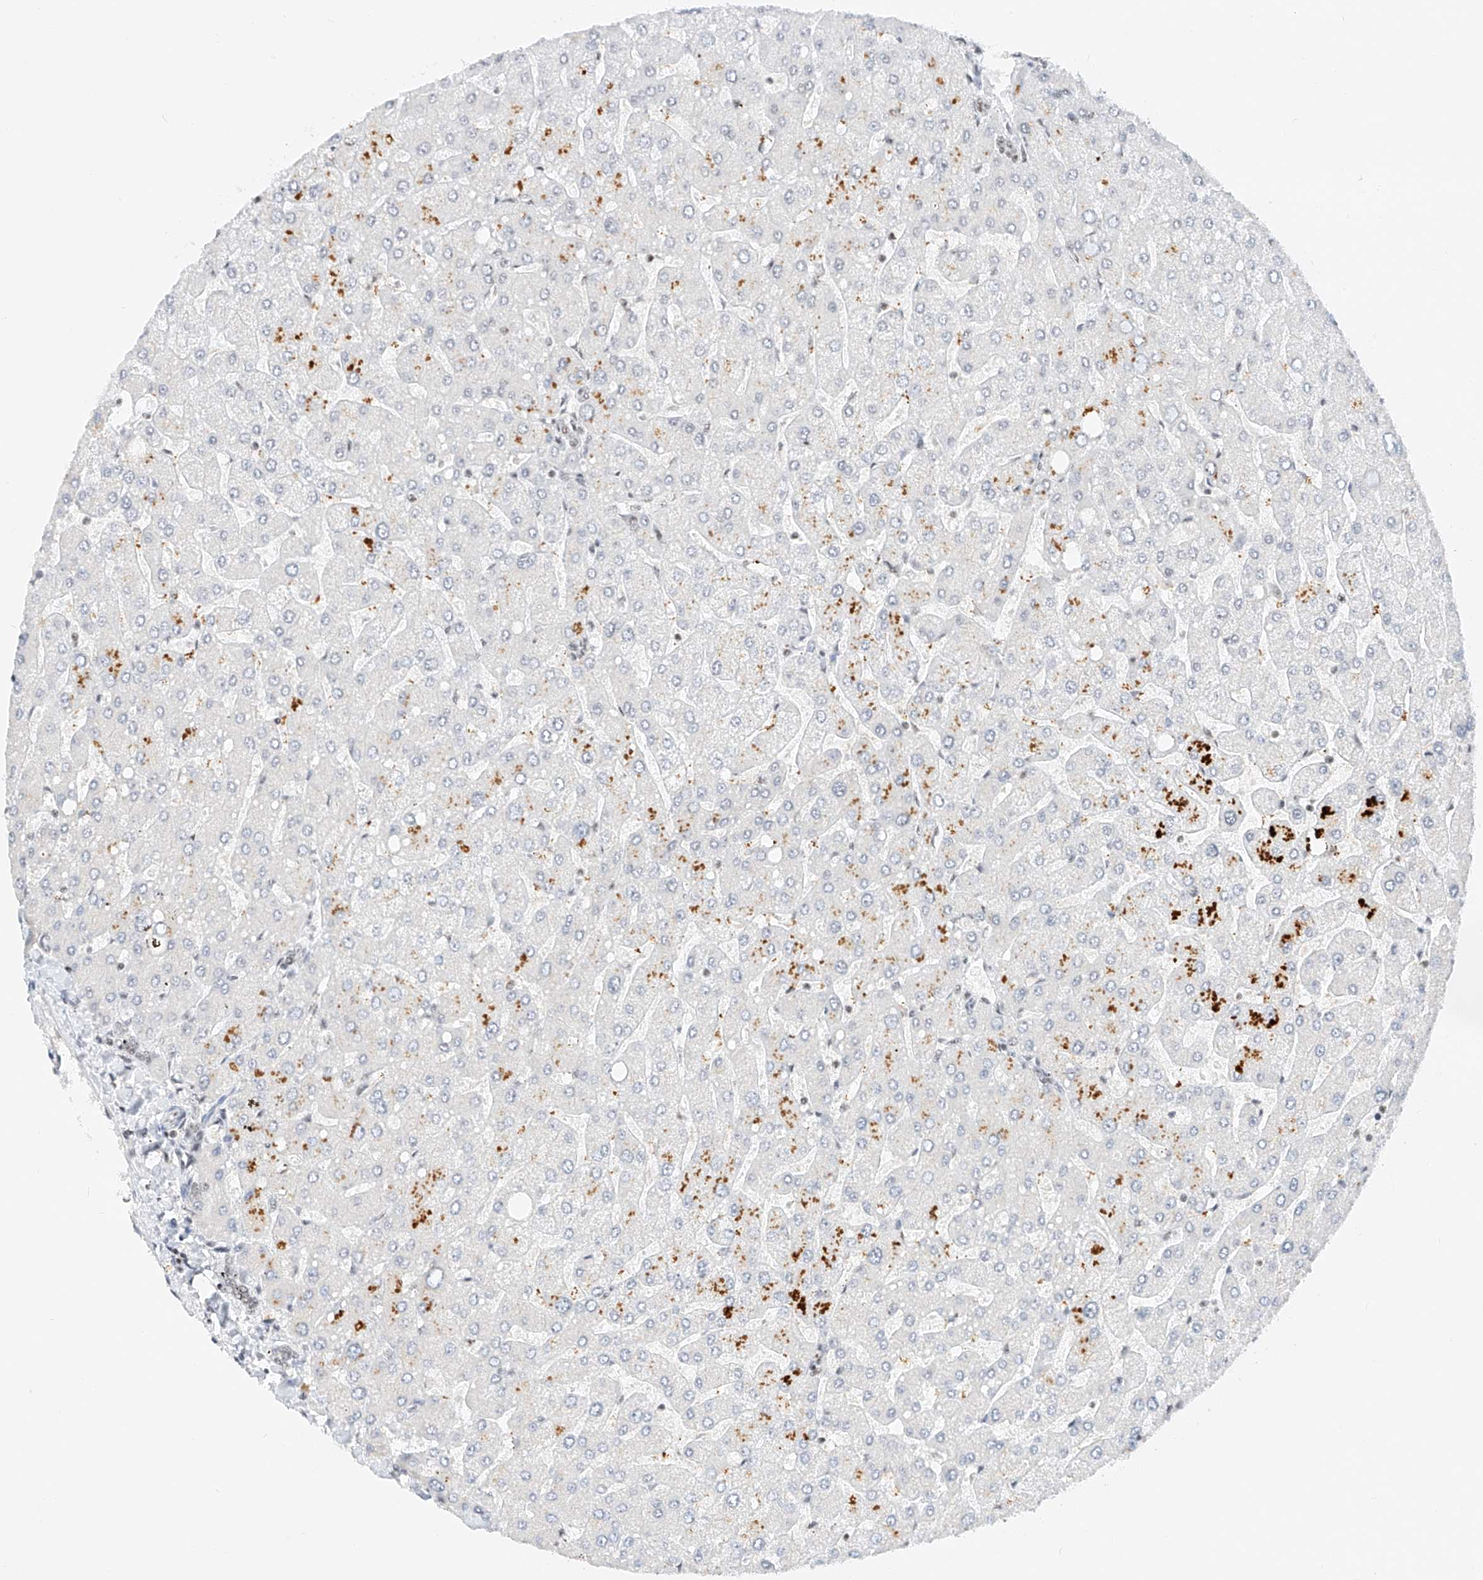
{"staining": {"intensity": "negative", "quantity": "none", "location": "none"}, "tissue": "liver", "cell_type": "Cholangiocytes", "image_type": "normal", "snomed": [{"axis": "morphology", "description": "Normal tissue, NOS"}, {"axis": "topography", "description": "Liver"}], "caption": "High power microscopy image of an immunohistochemistry (IHC) histopathology image of normal liver, revealing no significant positivity in cholangiocytes.", "gene": "NRF1", "patient": {"sex": "male", "age": 55}}